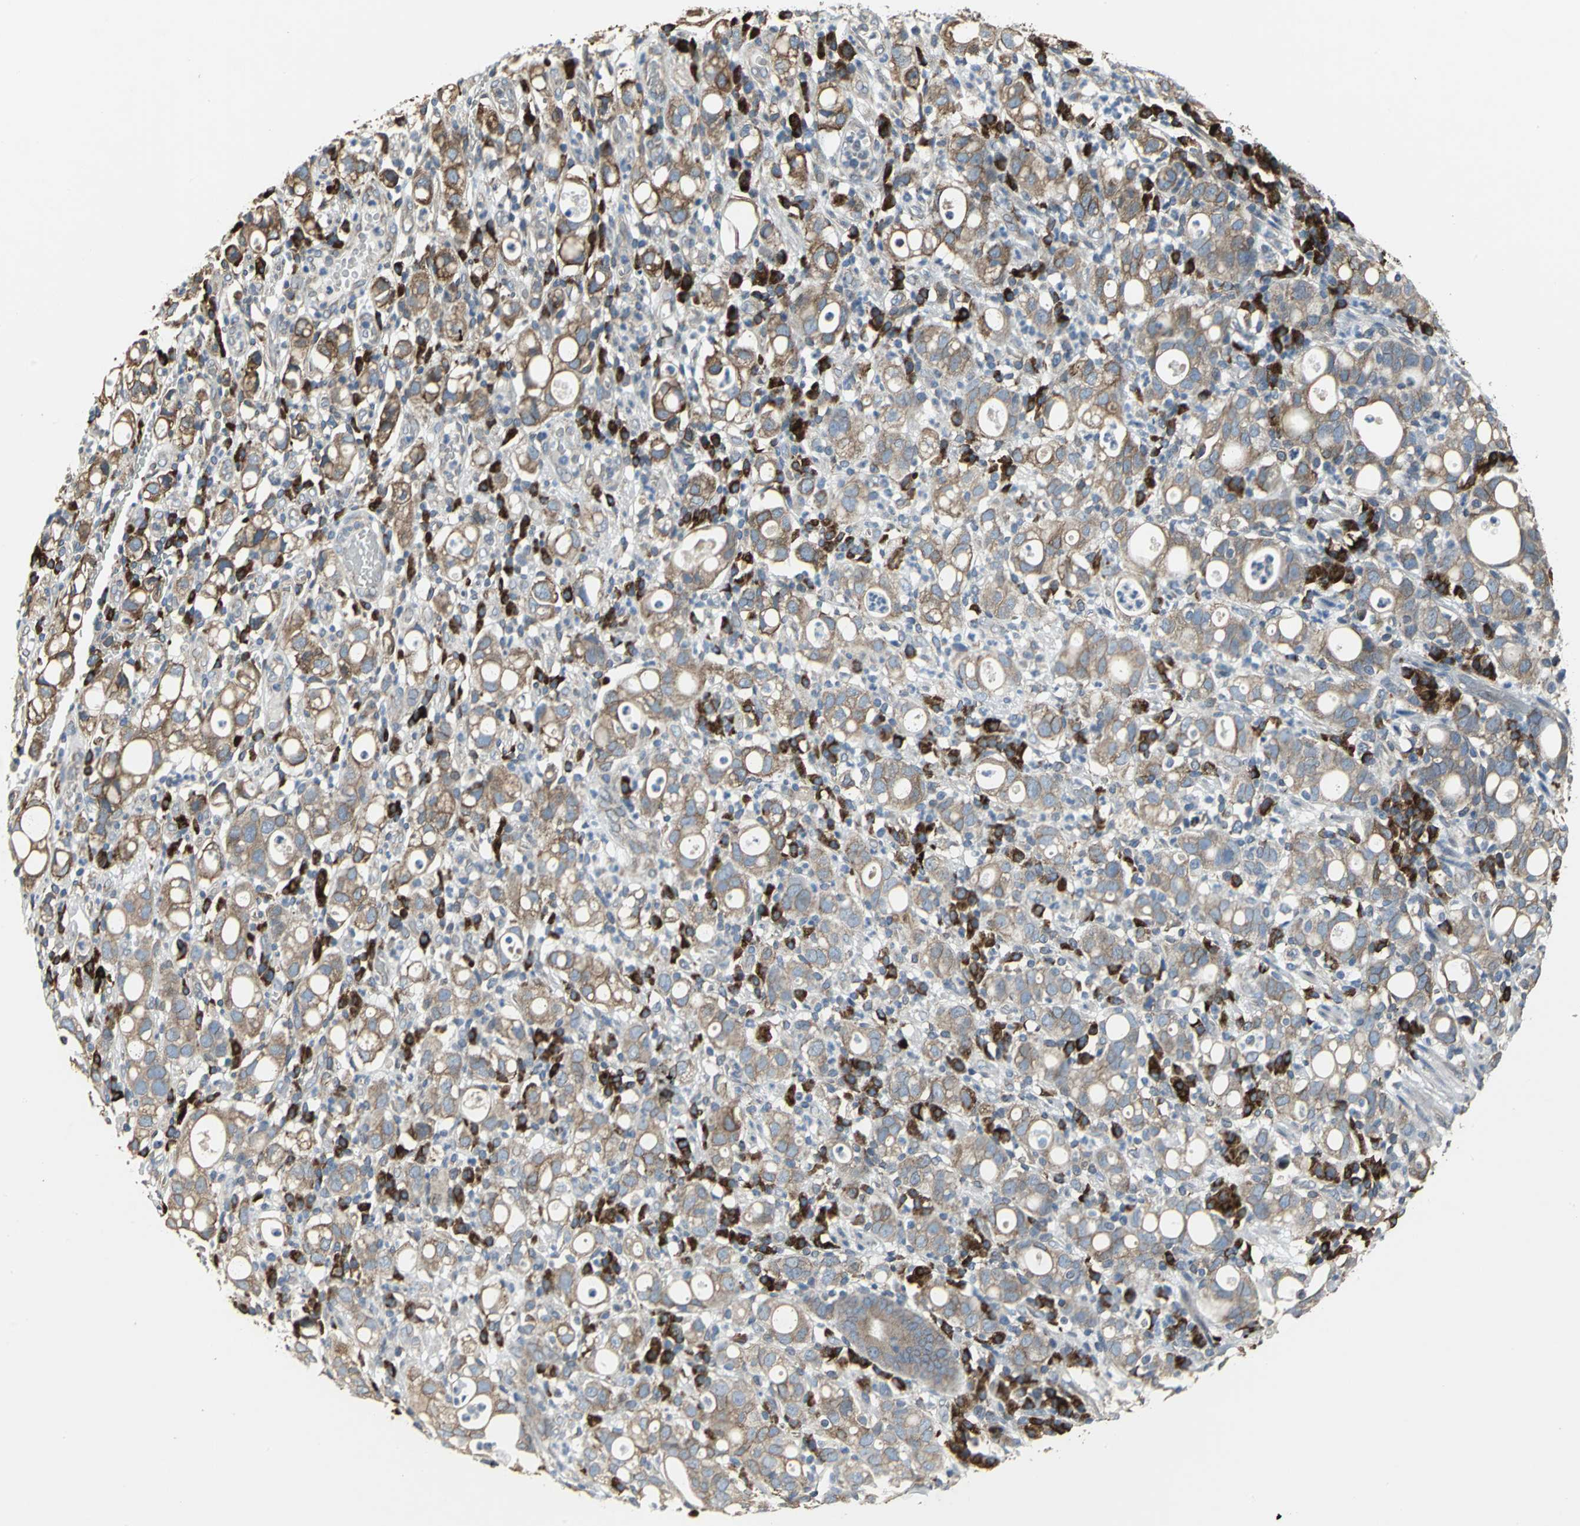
{"staining": {"intensity": "moderate", "quantity": "25%-75%", "location": "cytoplasmic/membranous"}, "tissue": "stomach cancer", "cell_type": "Tumor cells", "image_type": "cancer", "snomed": [{"axis": "morphology", "description": "Adenocarcinoma, NOS"}, {"axis": "topography", "description": "Stomach"}], "caption": "Moderate cytoplasmic/membranous expression is seen in about 25%-75% of tumor cells in stomach cancer.", "gene": "SYVN1", "patient": {"sex": "female", "age": 75}}